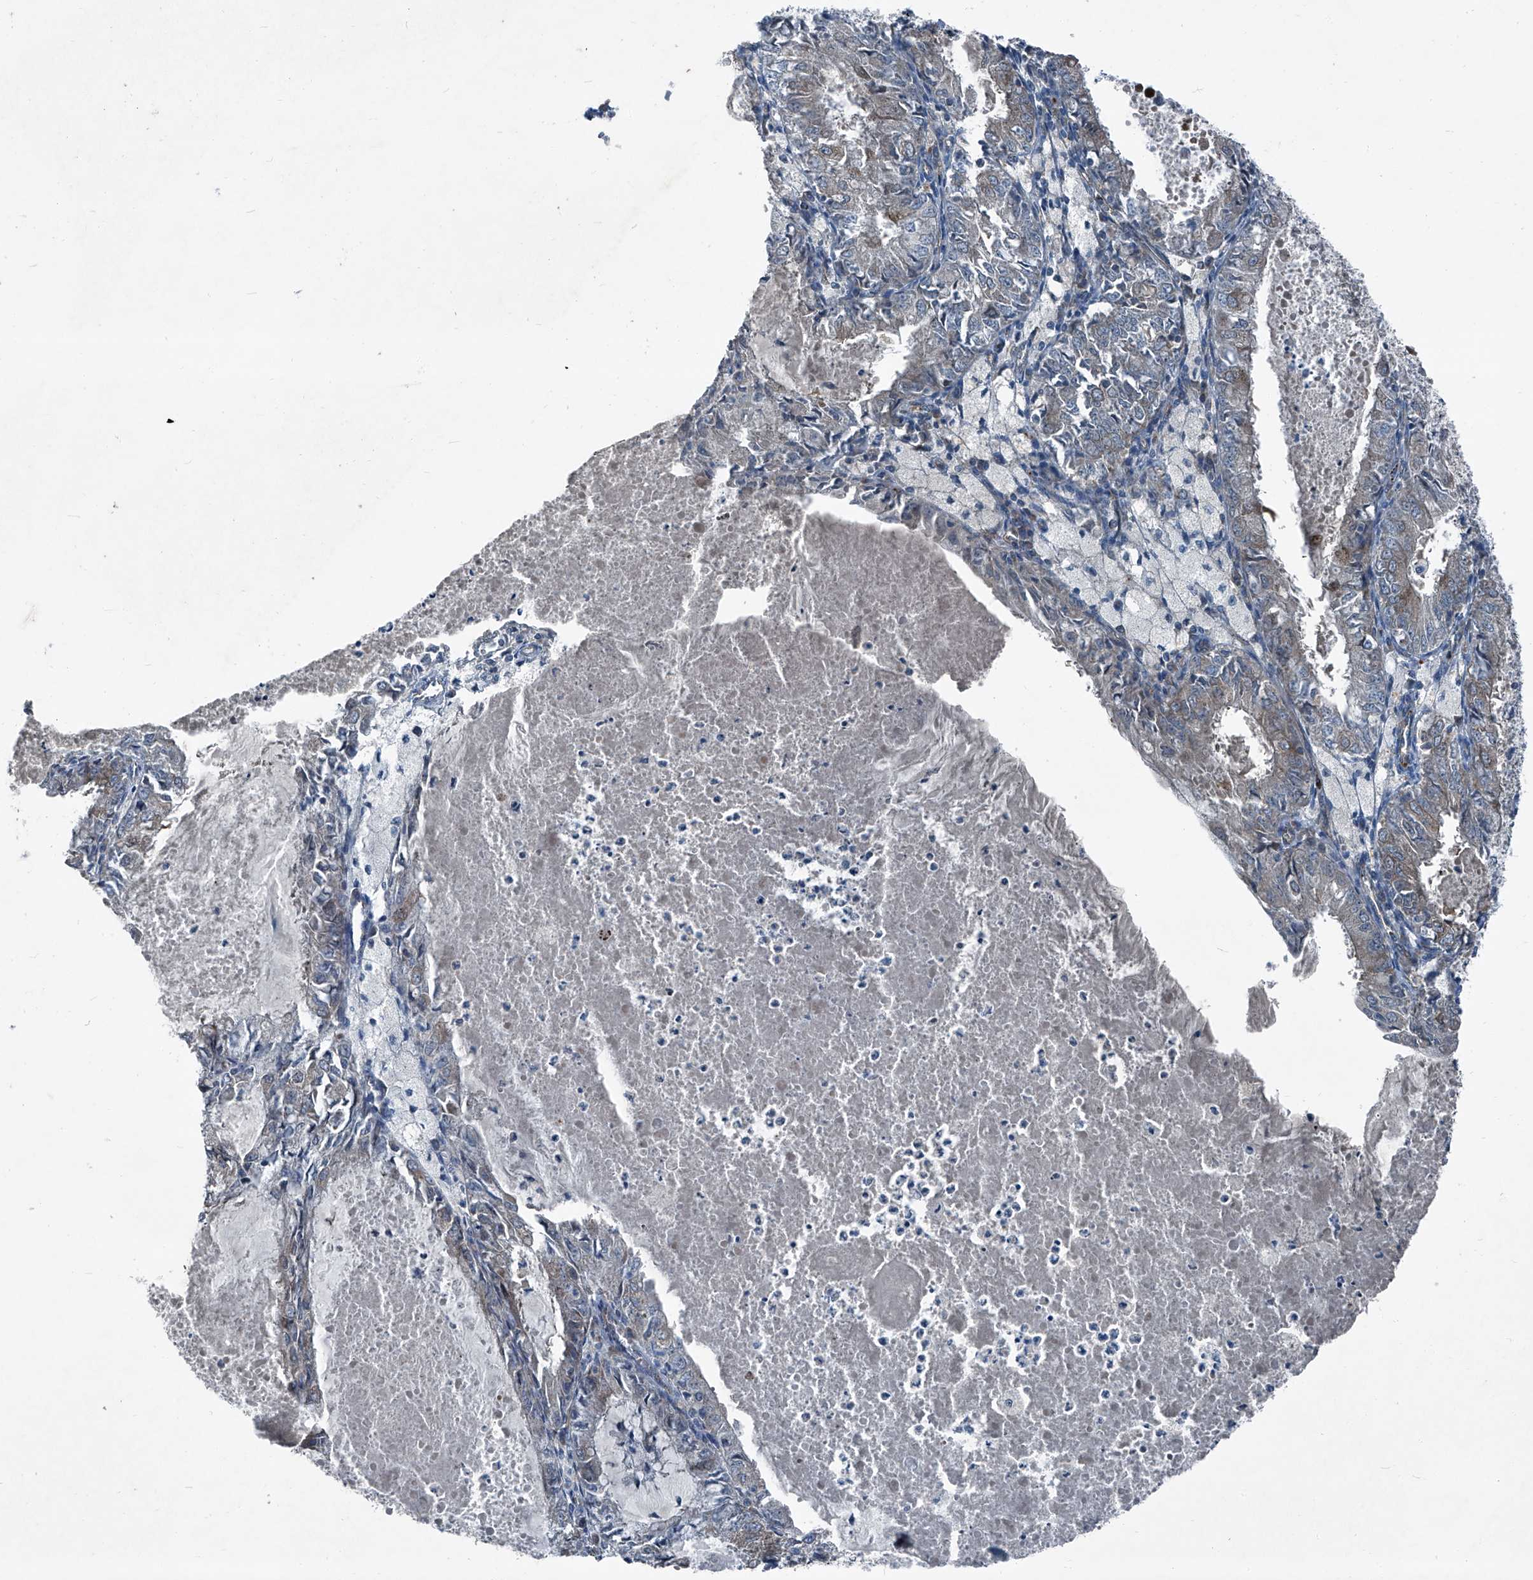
{"staining": {"intensity": "weak", "quantity": "25%-75%", "location": "cytoplasmic/membranous"}, "tissue": "endometrial cancer", "cell_type": "Tumor cells", "image_type": "cancer", "snomed": [{"axis": "morphology", "description": "Adenocarcinoma, NOS"}, {"axis": "topography", "description": "Endometrium"}], "caption": "Protein expression analysis of endometrial cancer demonstrates weak cytoplasmic/membranous expression in about 25%-75% of tumor cells. The staining was performed using DAB, with brown indicating positive protein expression. Nuclei are stained blue with hematoxylin.", "gene": "SENP2", "patient": {"sex": "female", "age": 57}}